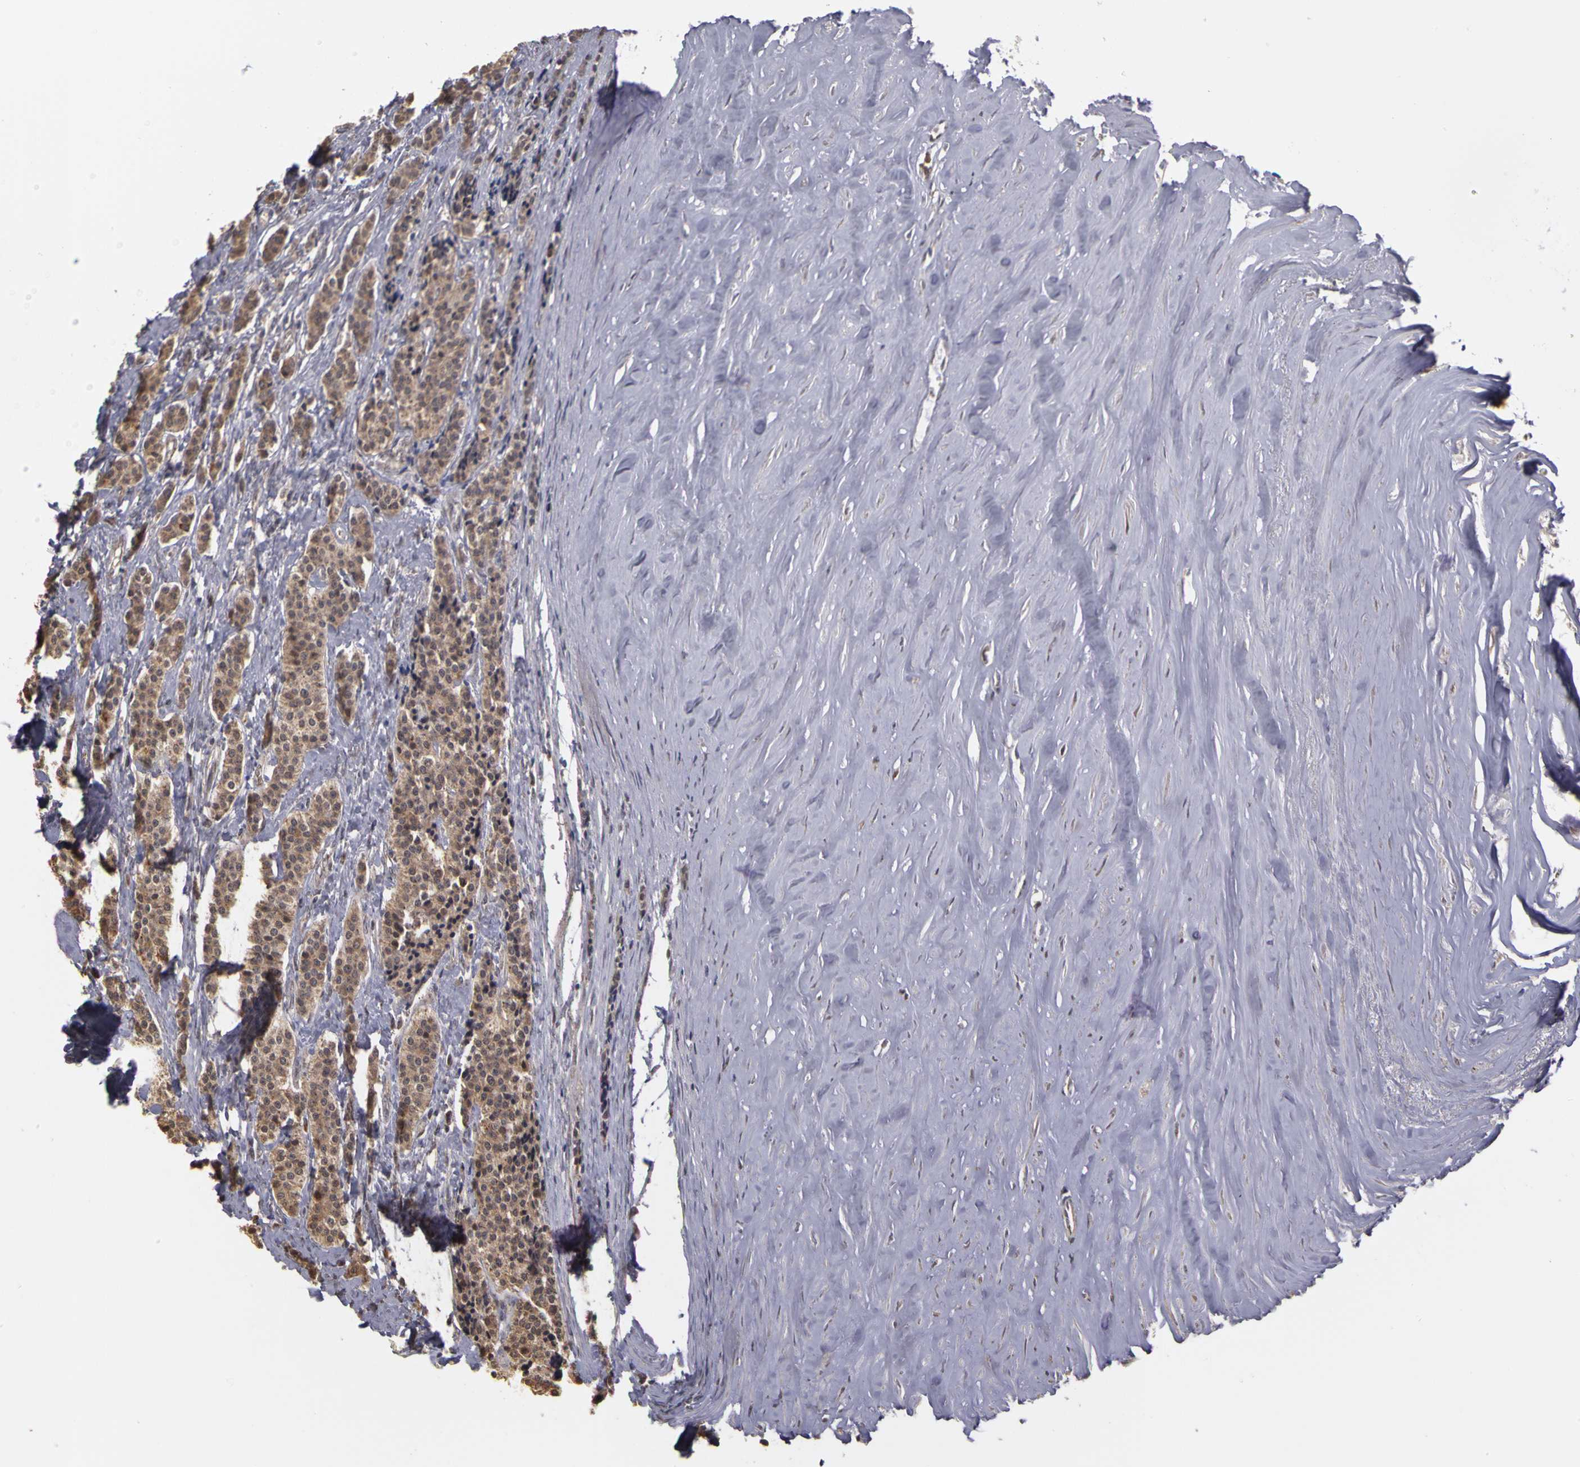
{"staining": {"intensity": "moderate", "quantity": ">75%", "location": "cytoplasmic/membranous"}, "tissue": "carcinoid", "cell_type": "Tumor cells", "image_type": "cancer", "snomed": [{"axis": "morphology", "description": "Carcinoid, malignant, NOS"}, {"axis": "topography", "description": "Small intestine"}], "caption": "Moderate cytoplasmic/membranous expression for a protein is appreciated in about >75% of tumor cells of carcinoid using IHC.", "gene": "FRMD7", "patient": {"sex": "male", "age": 63}}